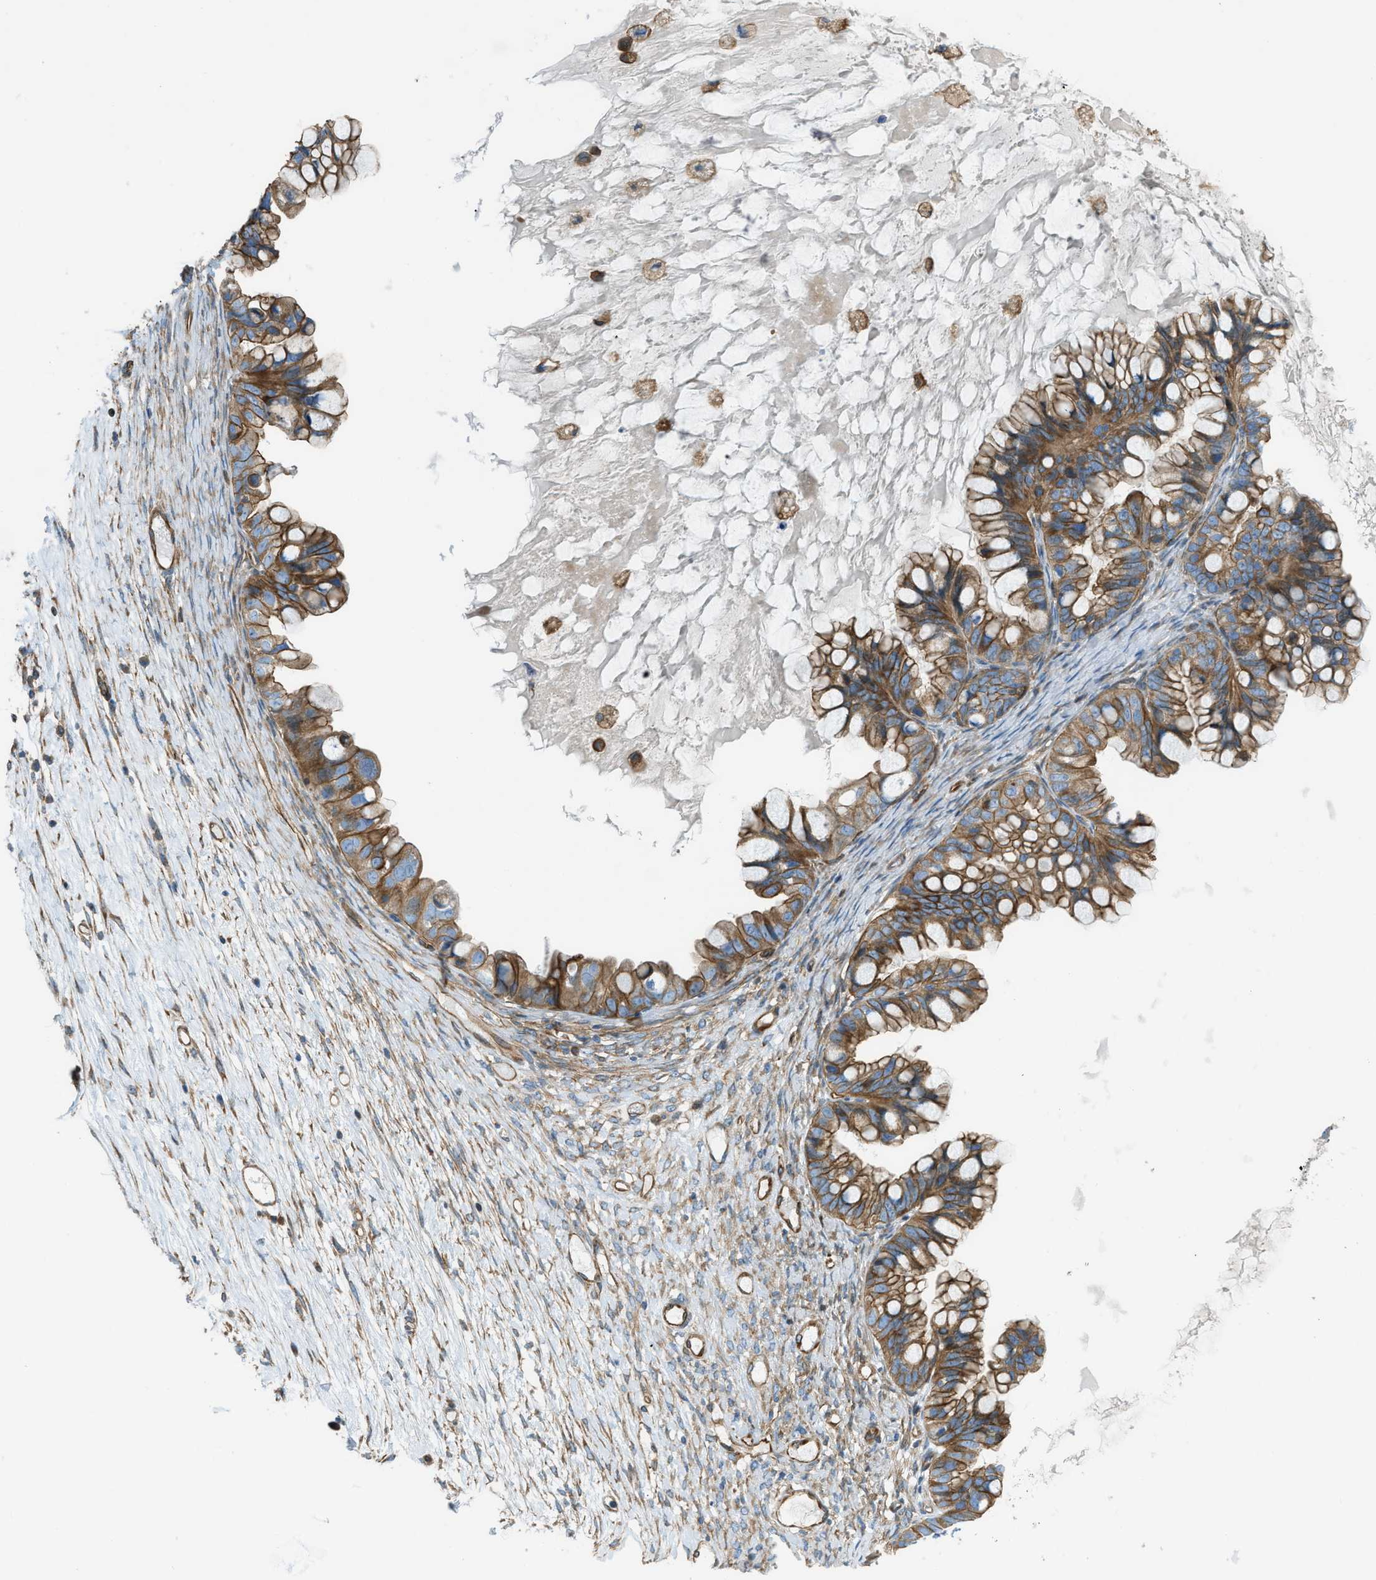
{"staining": {"intensity": "moderate", "quantity": ">75%", "location": "cytoplasmic/membranous"}, "tissue": "ovarian cancer", "cell_type": "Tumor cells", "image_type": "cancer", "snomed": [{"axis": "morphology", "description": "Cystadenocarcinoma, mucinous, NOS"}, {"axis": "topography", "description": "Ovary"}], "caption": "Immunohistochemical staining of ovarian cancer reveals medium levels of moderate cytoplasmic/membranous protein expression in approximately >75% of tumor cells. The staining was performed using DAB, with brown indicating positive protein expression. Nuclei are stained blue with hematoxylin.", "gene": "DMAC1", "patient": {"sex": "female", "age": 80}}